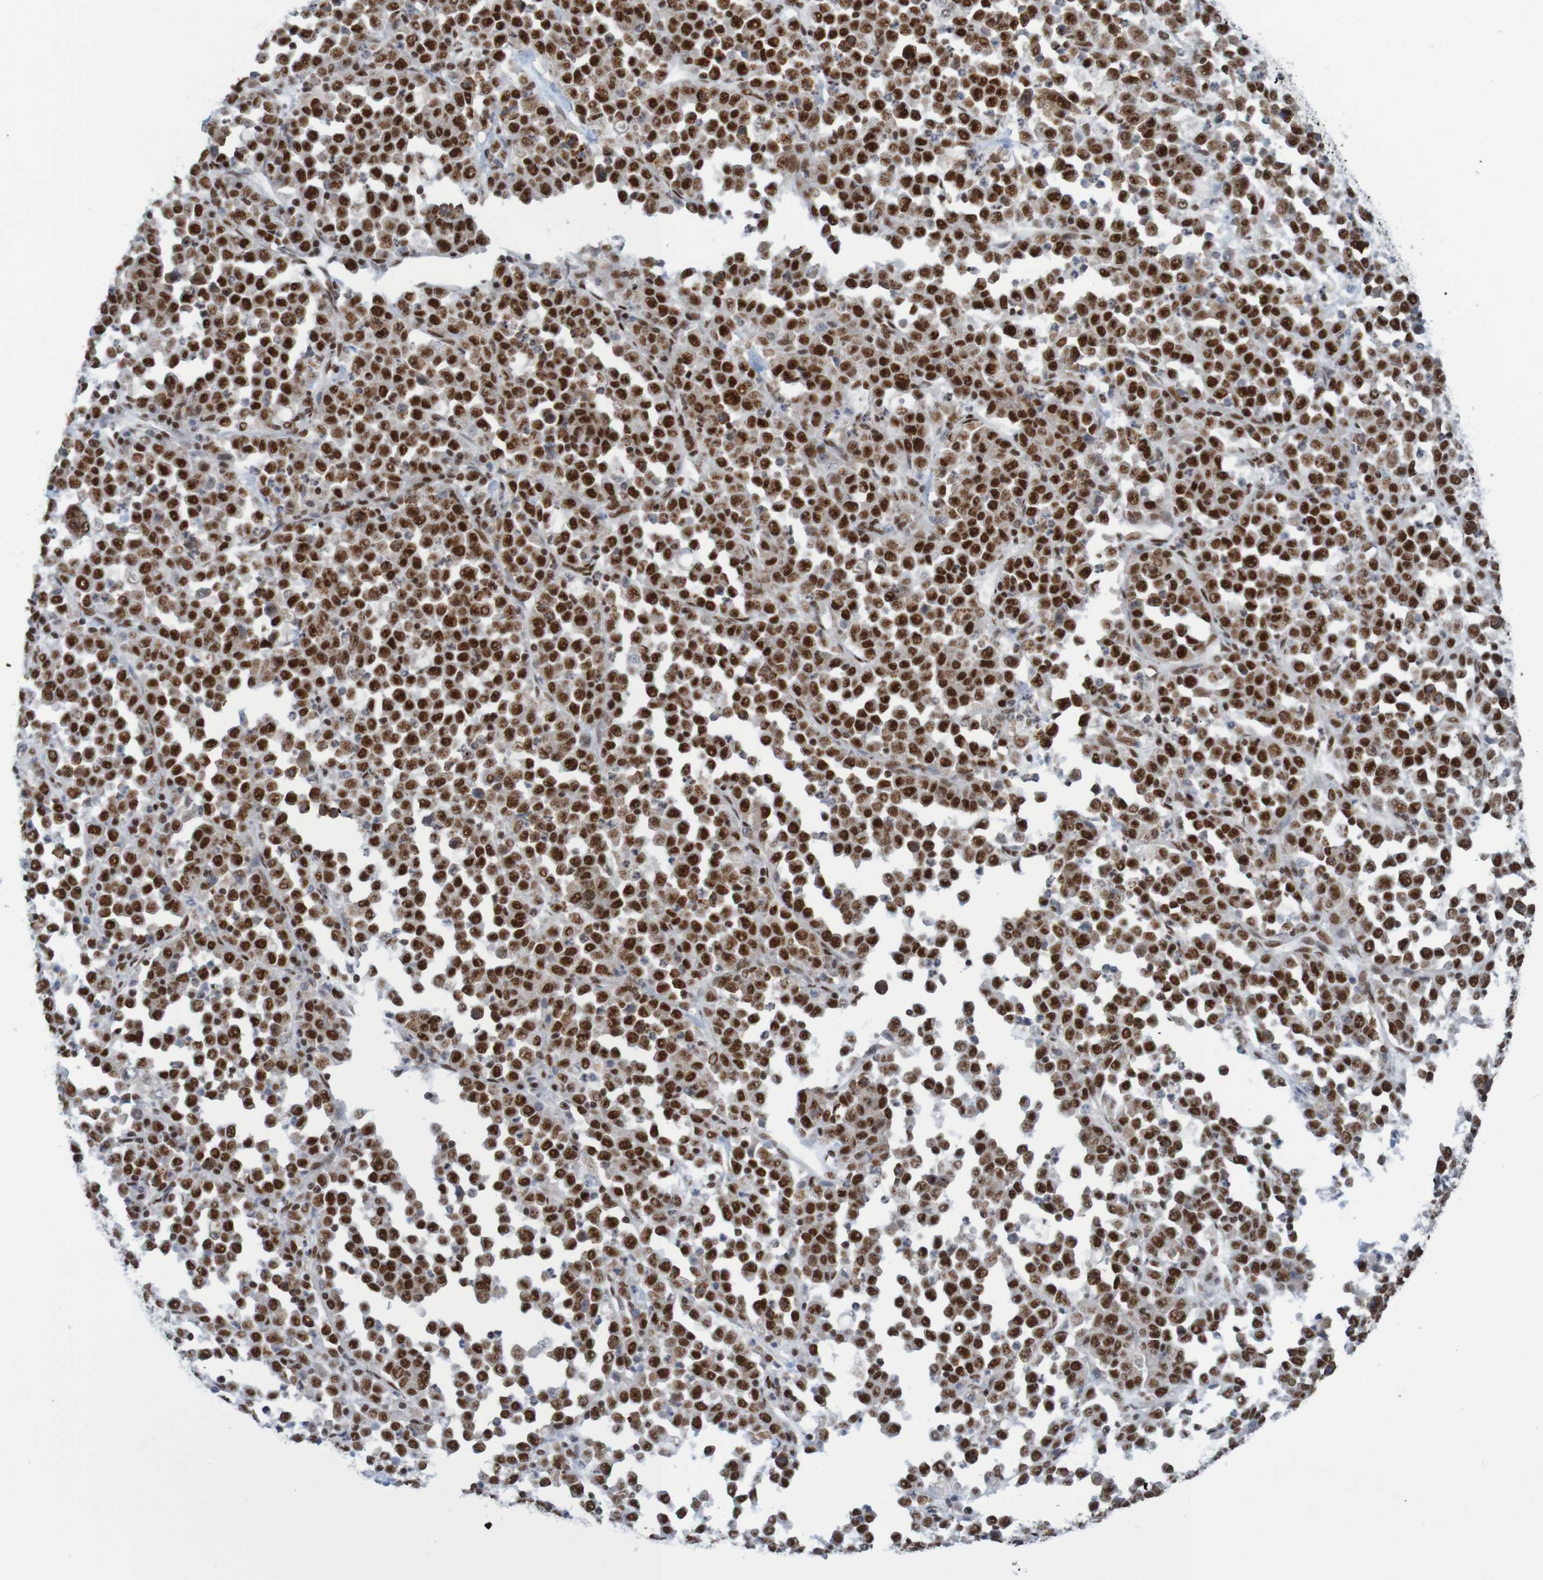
{"staining": {"intensity": "strong", "quantity": ">75%", "location": "nuclear"}, "tissue": "stomach cancer", "cell_type": "Tumor cells", "image_type": "cancer", "snomed": [{"axis": "morphology", "description": "Normal tissue, NOS"}, {"axis": "morphology", "description": "Adenocarcinoma, NOS"}, {"axis": "topography", "description": "Stomach, upper"}, {"axis": "topography", "description": "Stomach"}], "caption": "Protein staining of stomach adenocarcinoma tissue displays strong nuclear positivity in about >75% of tumor cells.", "gene": "THRAP3", "patient": {"sex": "male", "age": 59}}